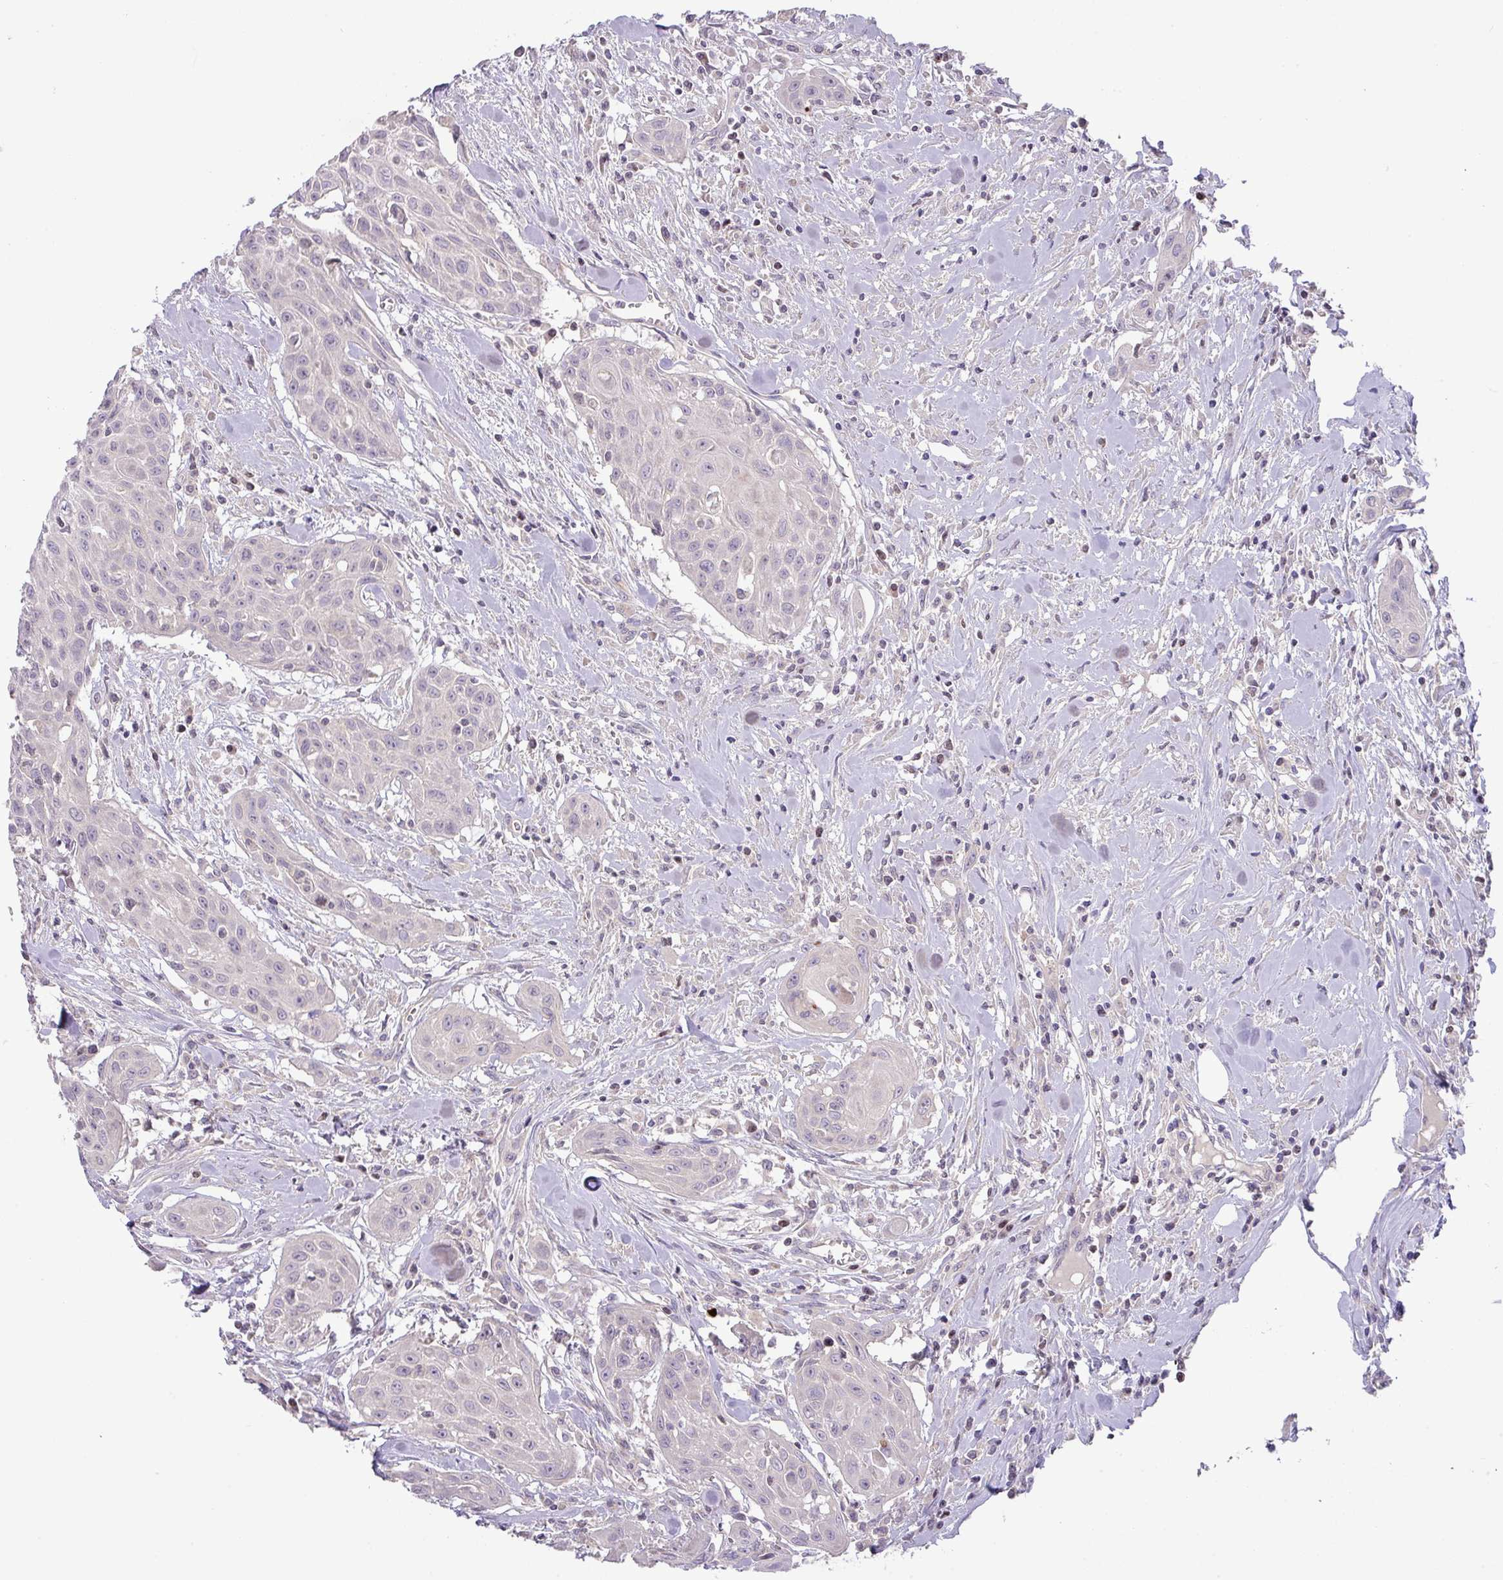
{"staining": {"intensity": "negative", "quantity": "none", "location": "none"}, "tissue": "head and neck cancer", "cell_type": "Tumor cells", "image_type": "cancer", "snomed": [{"axis": "morphology", "description": "Squamous cell carcinoma, NOS"}, {"axis": "topography", "description": "Lymph node"}, {"axis": "topography", "description": "Salivary gland"}, {"axis": "topography", "description": "Head-Neck"}], "caption": "The histopathology image exhibits no significant expression in tumor cells of head and neck squamous cell carcinoma.", "gene": "ZNF394", "patient": {"sex": "female", "age": 74}}